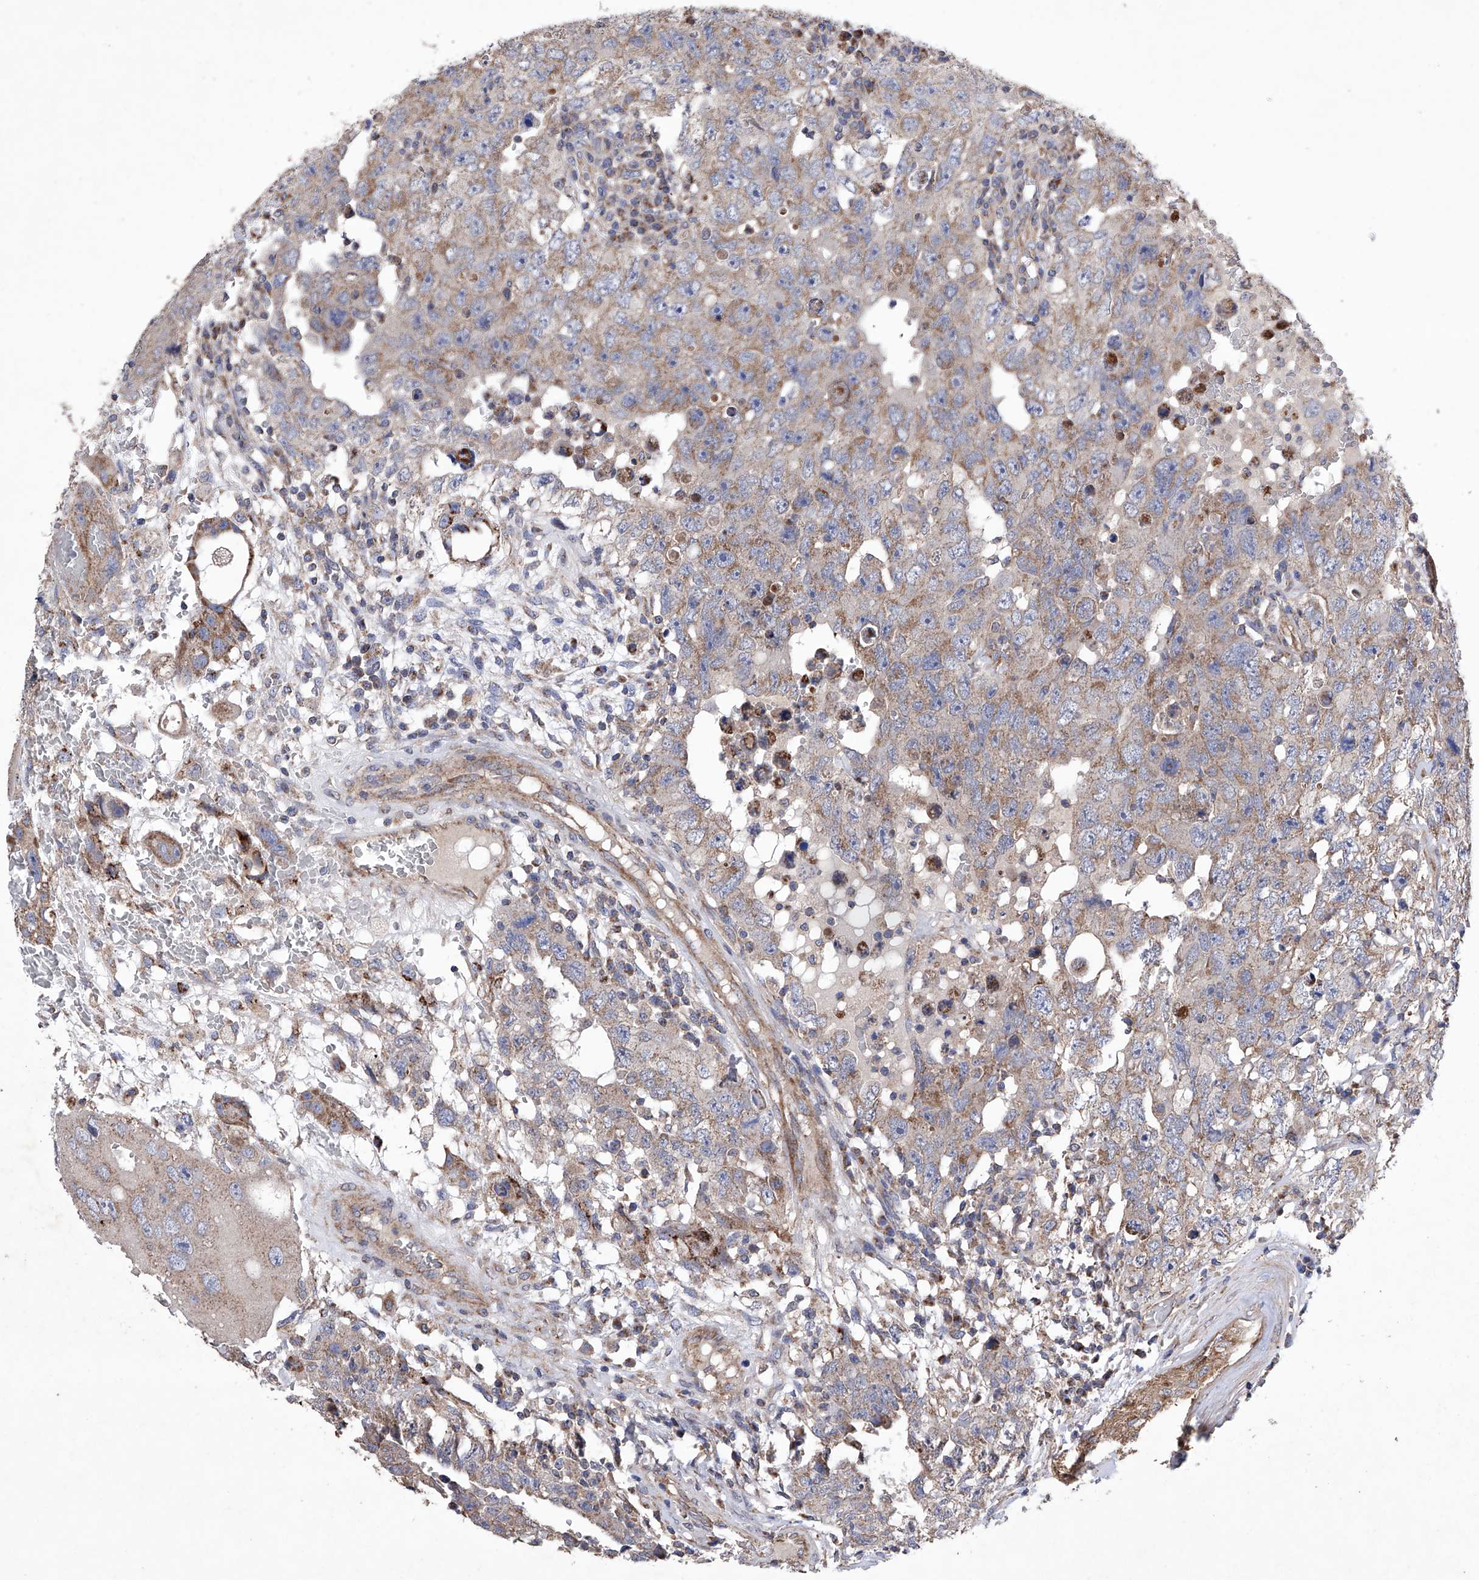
{"staining": {"intensity": "weak", "quantity": ">75%", "location": "cytoplasmic/membranous"}, "tissue": "testis cancer", "cell_type": "Tumor cells", "image_type": "cancer", "snomed": [{"axis": "morphology", "description": "Carcinoma, Embryonal, NOS"}, {"axis": "topography", "description": "Testis"}], "caption": "IHC photomicrograph of neoplastic tissue: testis cancer stained using immunohistochemistry demonstrates low levels of weak protein expression localized specifically in the cytoplasmic/membranous of tumor cells, appearing as a cytoplasmic/membranous brown color.", "gene": "EFCAB2", "patient": {"sex": "male", "age": 26}}